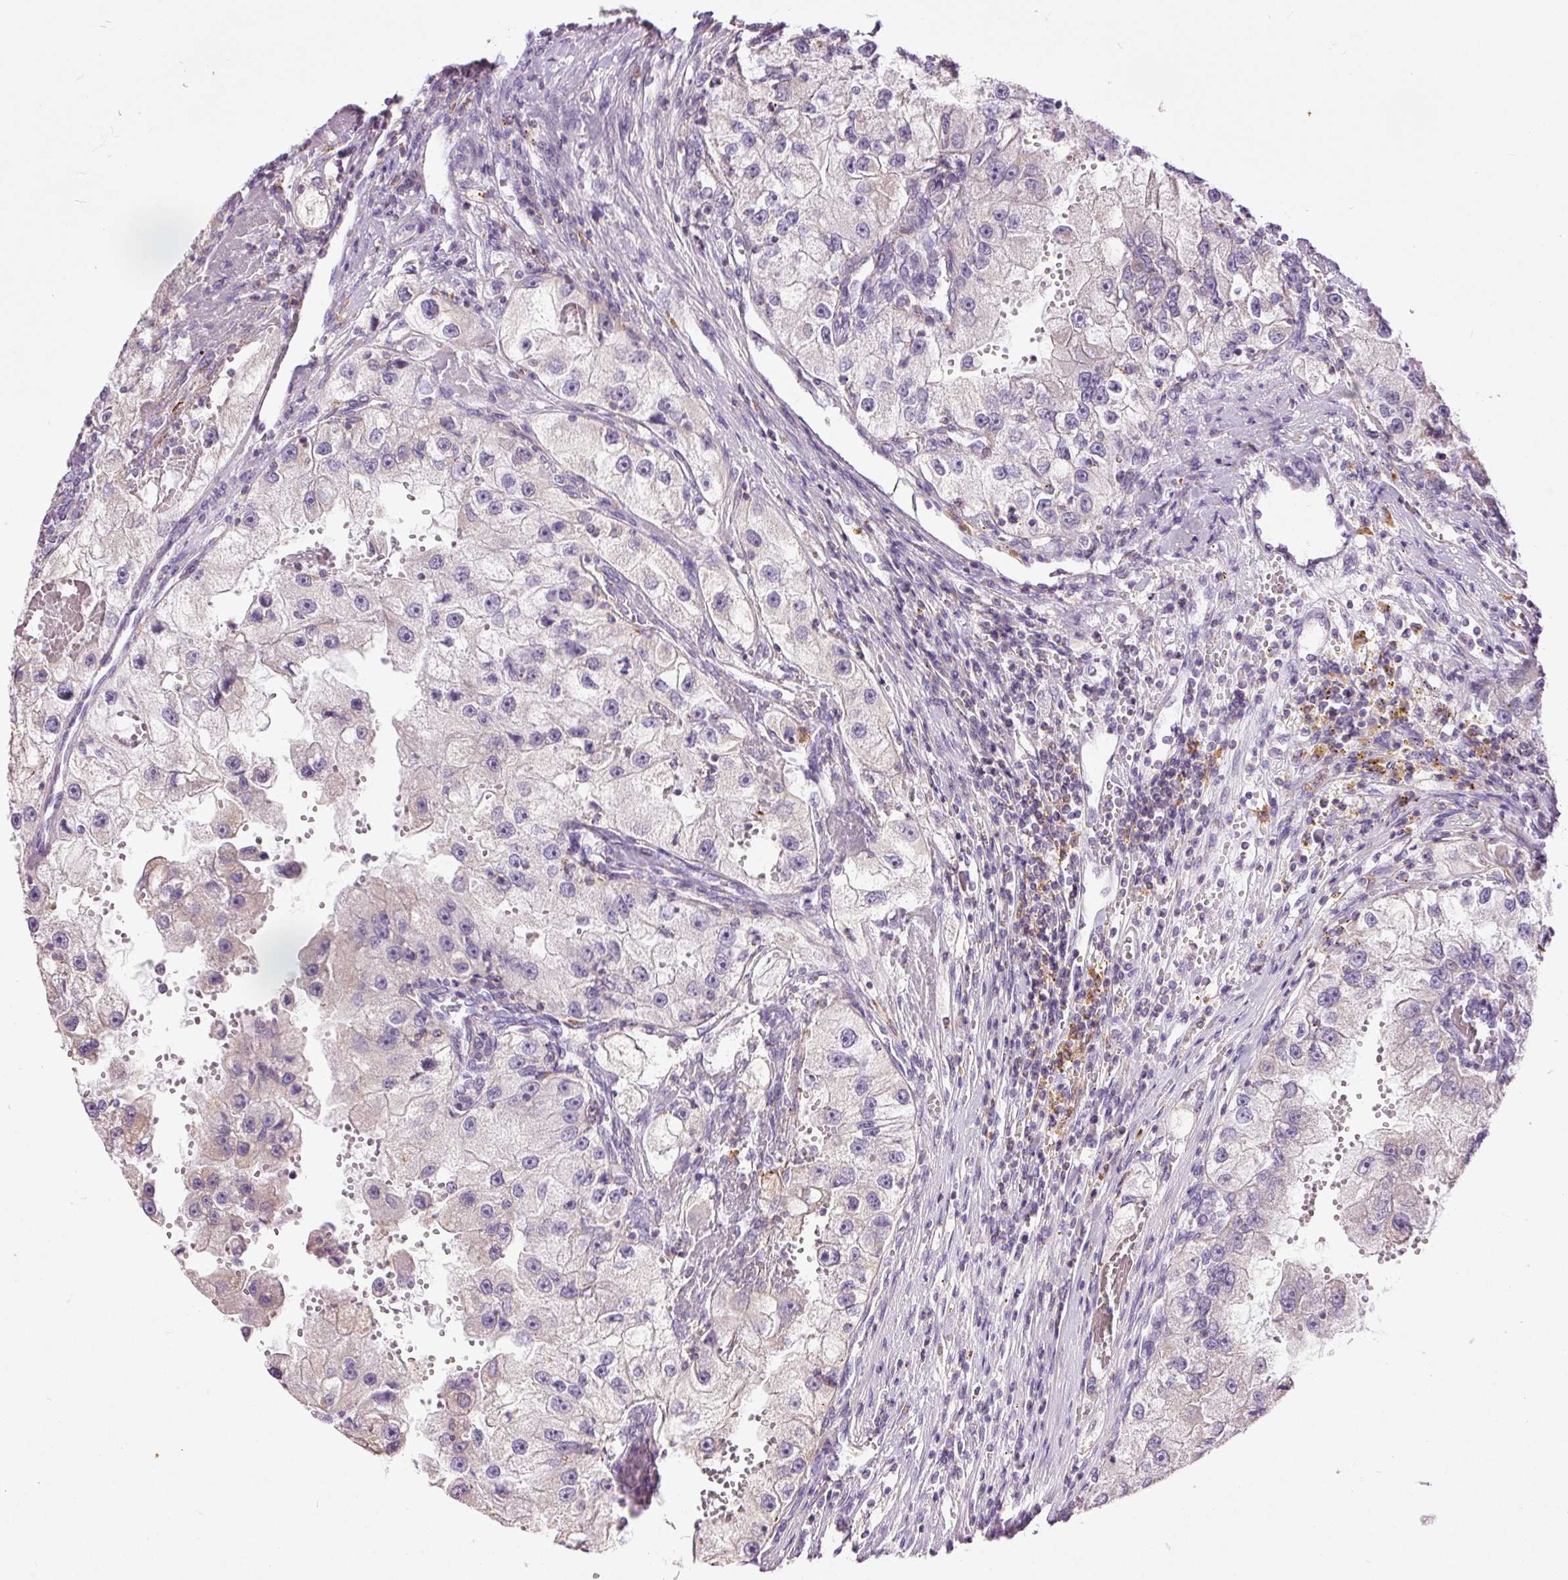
{"staining": {"intensity": "negative", "quantity": "none", "location": "none"}, "tissue": "renal cancer", "cell_type": "Tumor cells", "image_type": "cancer", "snomed": [{"axis": "morphology", "description": "Adenocarcinoma, NOS"}, {"axis": "topography", "description": "Kidney"}], "caption": "Protein analysis of renal cancer reveals no significant positivity in tumor cells. (DAB (3,3'-diaminobenzidine) immunohistochemistry with hematoxylin counter stain).", "gene": "DOK6", "patient": {"sex": "male", "age": 63}}